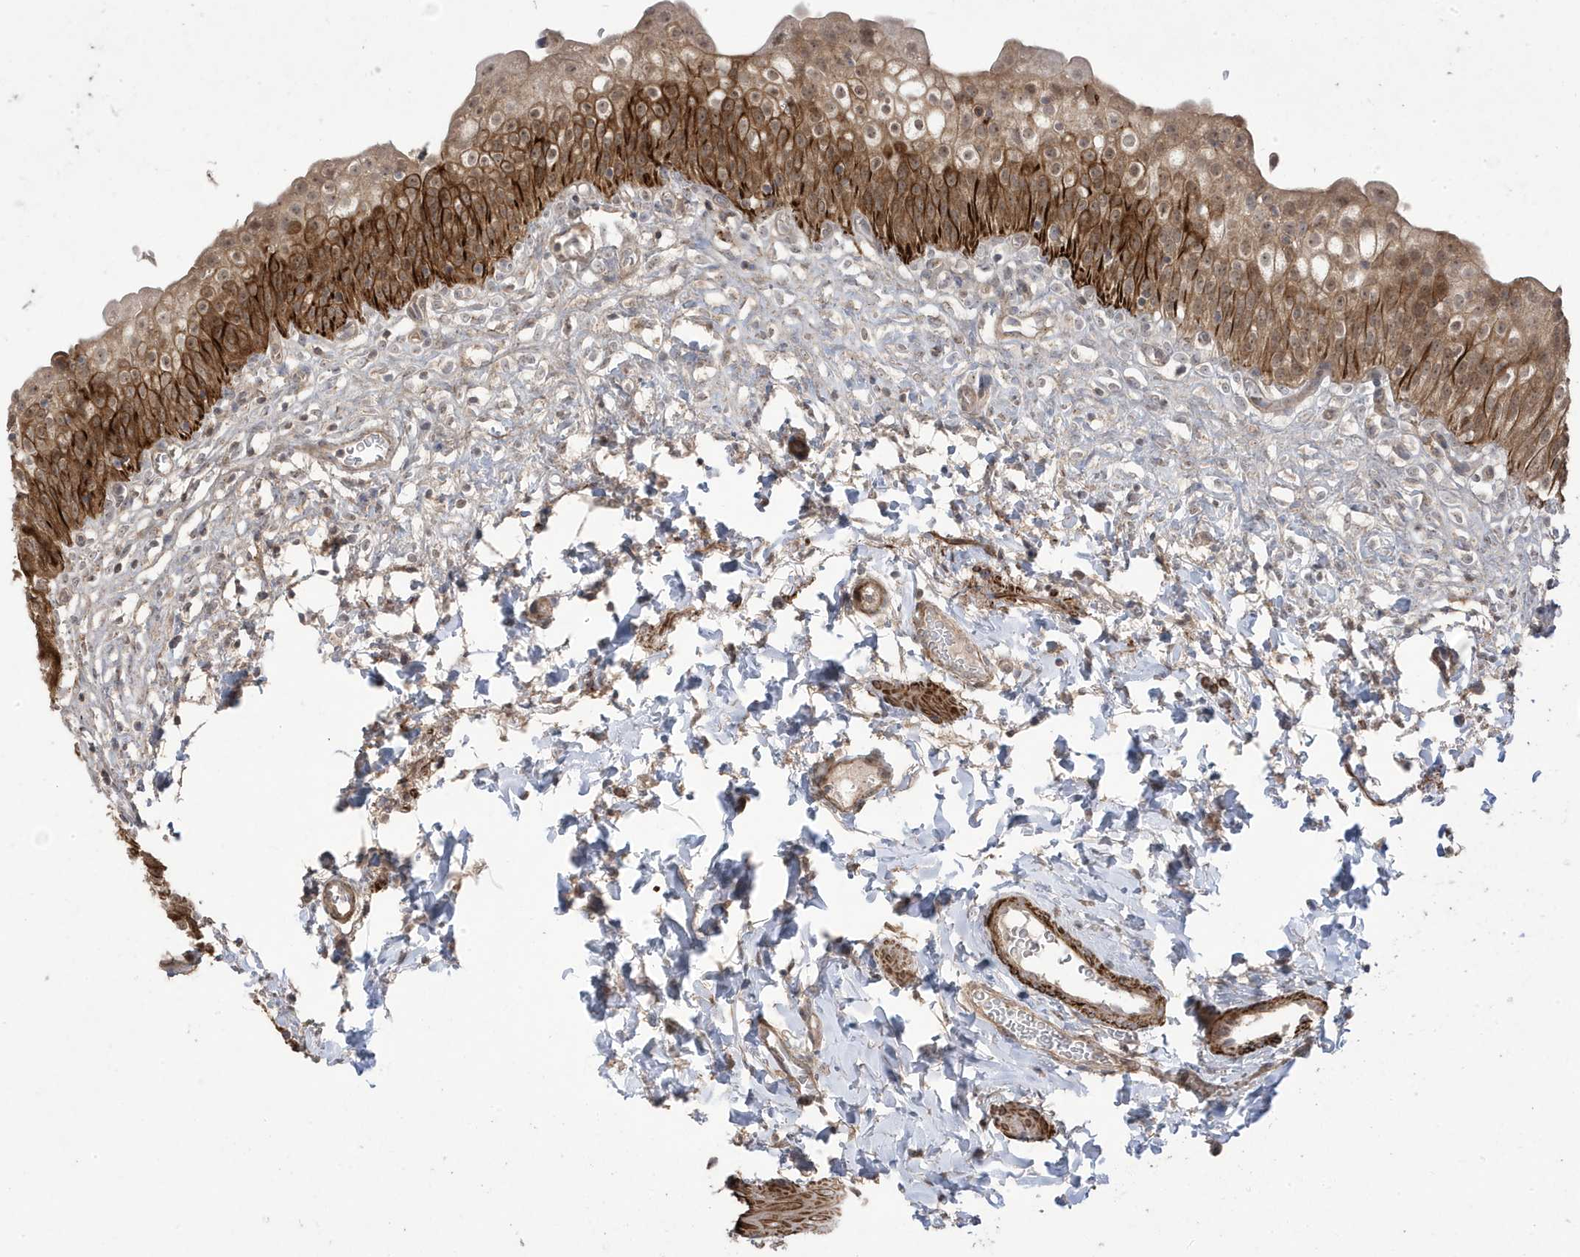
{"staining": {"intensity": "strong", "quantity": "25%-75%", "location": "cytoplasmic/membranous,nuclear"}, "tissue": "urinary bladder", "cell_type": "Urothelial cells", "image_type": "normal", "snomed": [{"axis": "morphology", "description": "Normal tissue, NOS"}, {"axis": "topography", "description": "Urinary bladder"}], "caption": "Urothelial cells exhibit high levels of strong cytoplasmic/membranous,nuclear expression in approximately 25%-75% of cells in unremarkable human urinary bladder.", "gene": "CETN3", "patient": {"sex": "male", "age": 55}}